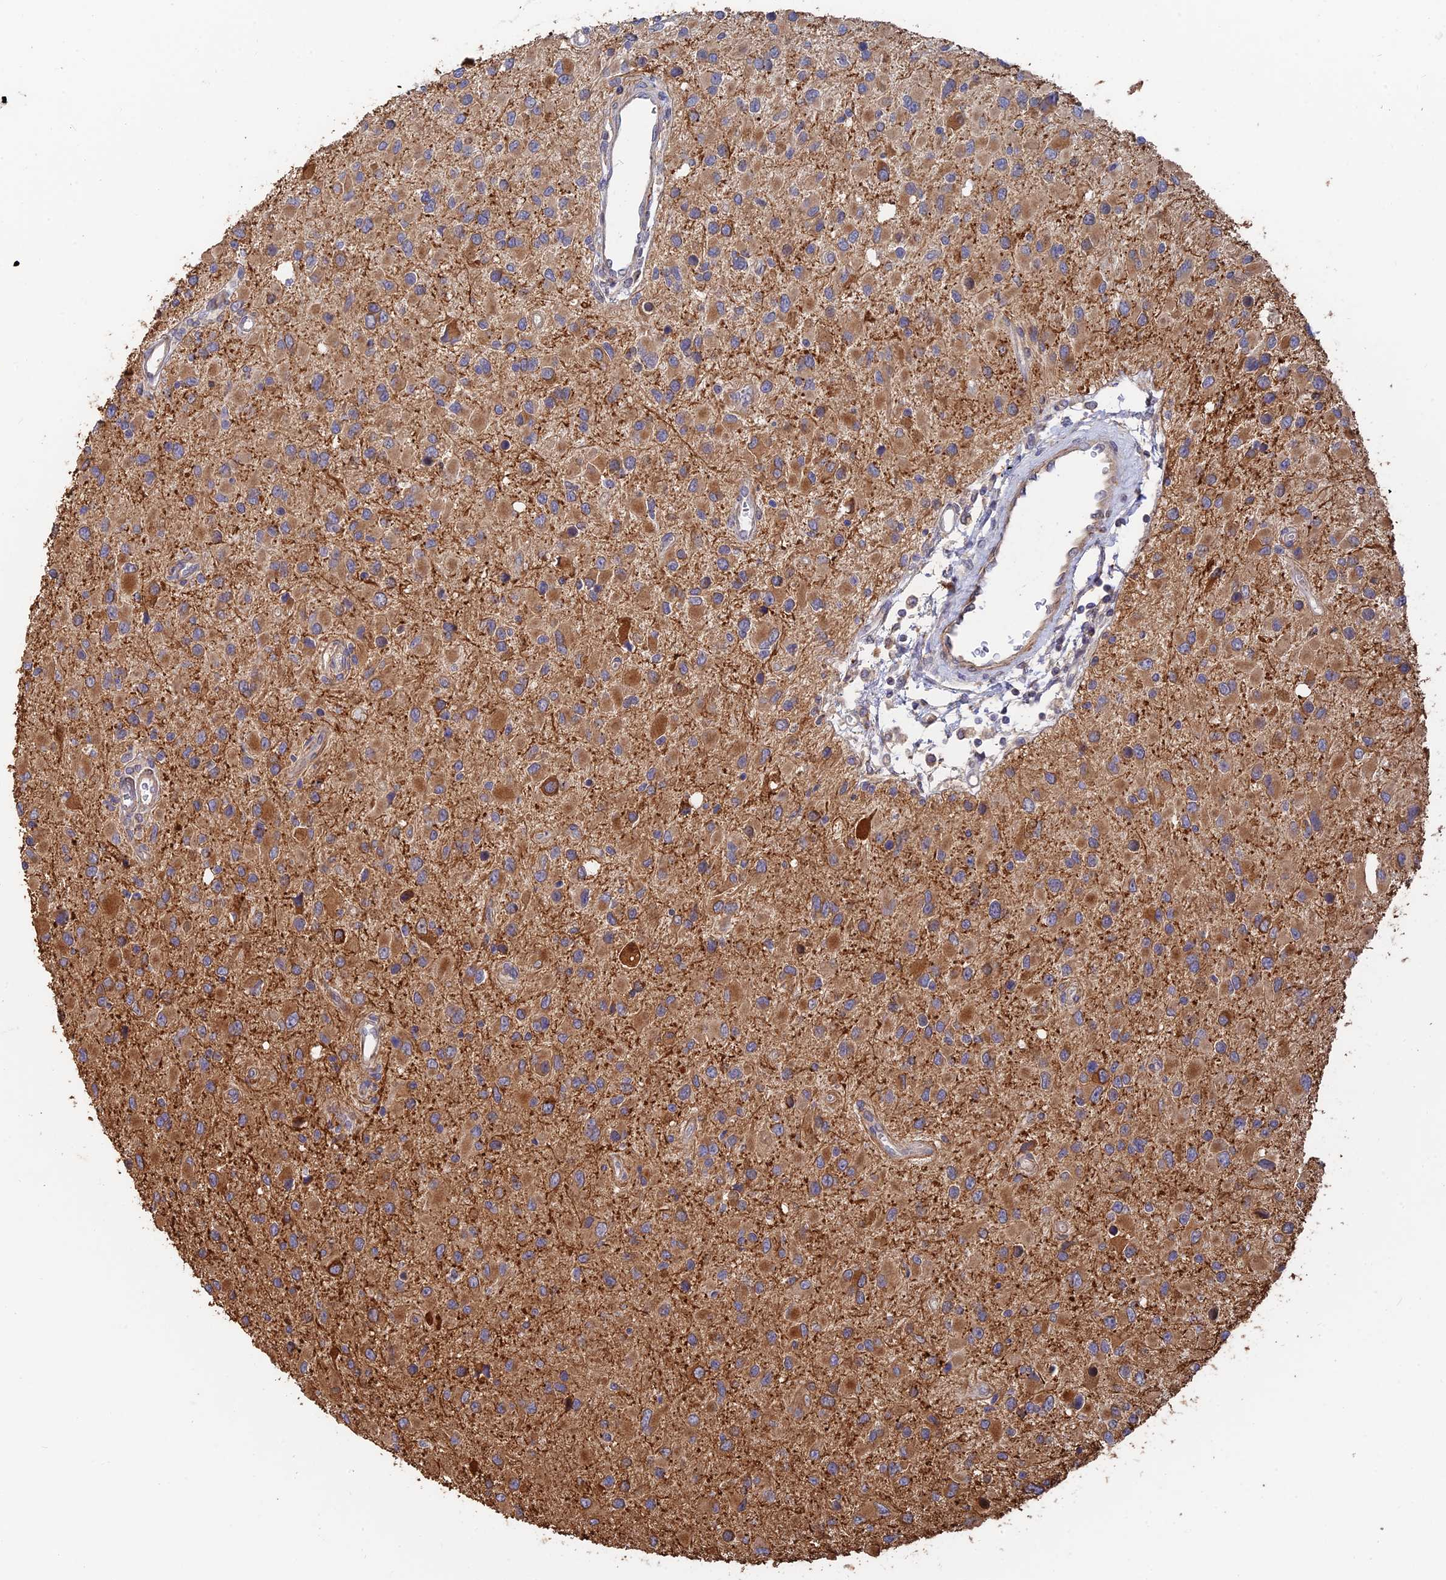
{"staining": {"intensity": "moderate", "quantity": "25%-75%", "location": "cytoplasmic/membranous"}, "tissue": "glioma", "cell_type": "Tumor cells", "image_type": "cancer", "snomed": [{"axis": "morphology", "description": "Glioma, malignant, High grade"}, {"axis": "topography", "description": "Brain"}], "caption": "DAB (3,3'-diaminobenzidine) immunohistochemical staining of human malignant glioma (high-grade) displays moderate cytoplasmic/membranous protein staining in about 25%-75% of tumor cells.", "gene": "WBP11", "patient": {"sex": "male", "age": 53}}